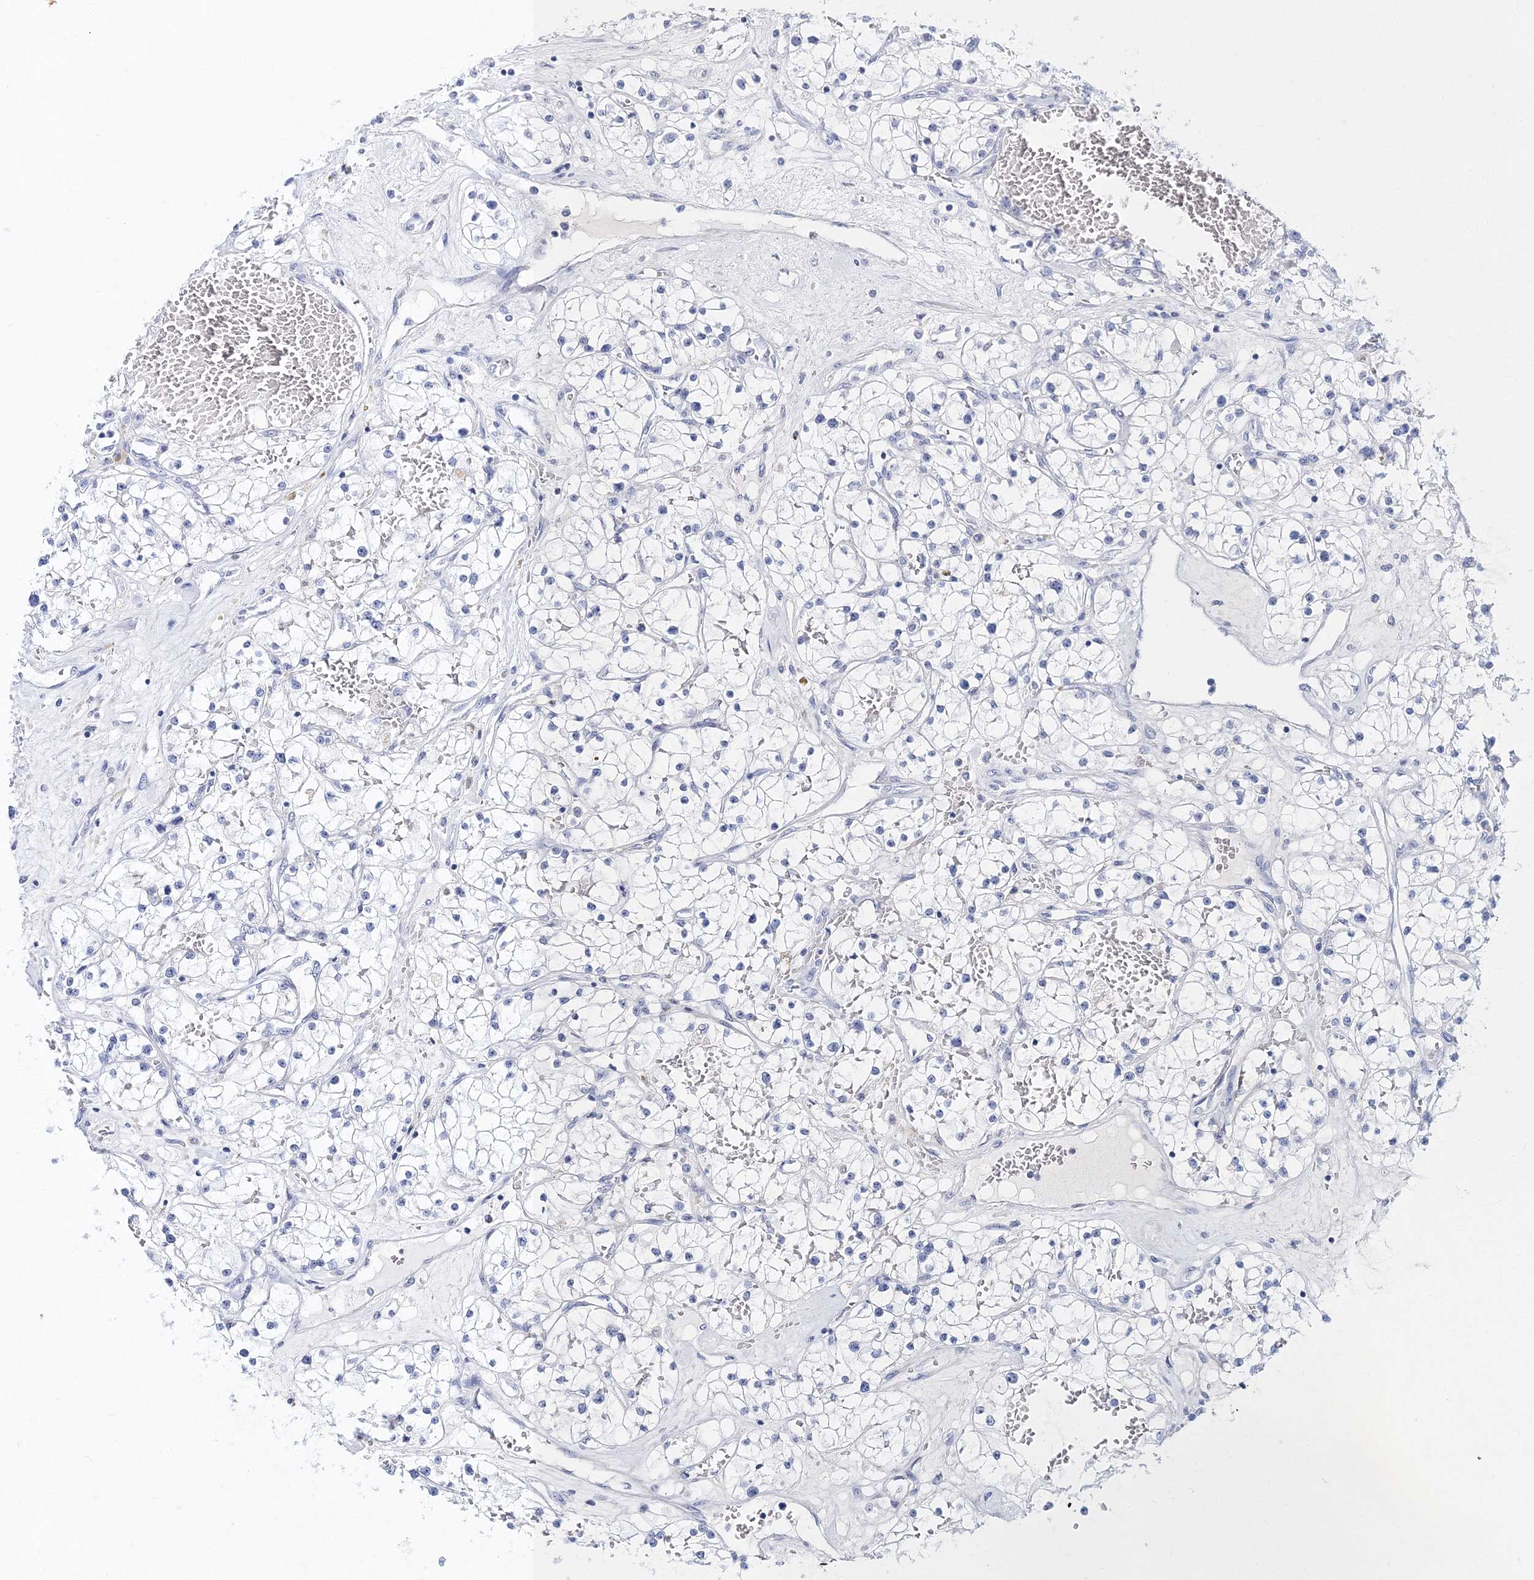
{"staining": {"intensity": "negative", "quantity": "none", "location": "none"}, "tissue": "renal cancer", "cell_type": "Tumor cells", "image_type": "cancer", "snomed": [{"axis": "morphology", "description": "Normal tissue, NOS"}, {"axis": "morphology", "description": "Adenocarcinoma, NOS"}, {"axis": "topography", "description": "Kidney"}], "caption": "High power microscopy histopathology image of an IHC photomicrograph of renal adenocarcinoma, revealing no significant staining in tumor cells.", "gene": "MYOZ2", "patient": {"sex": "male", "age": 68}}